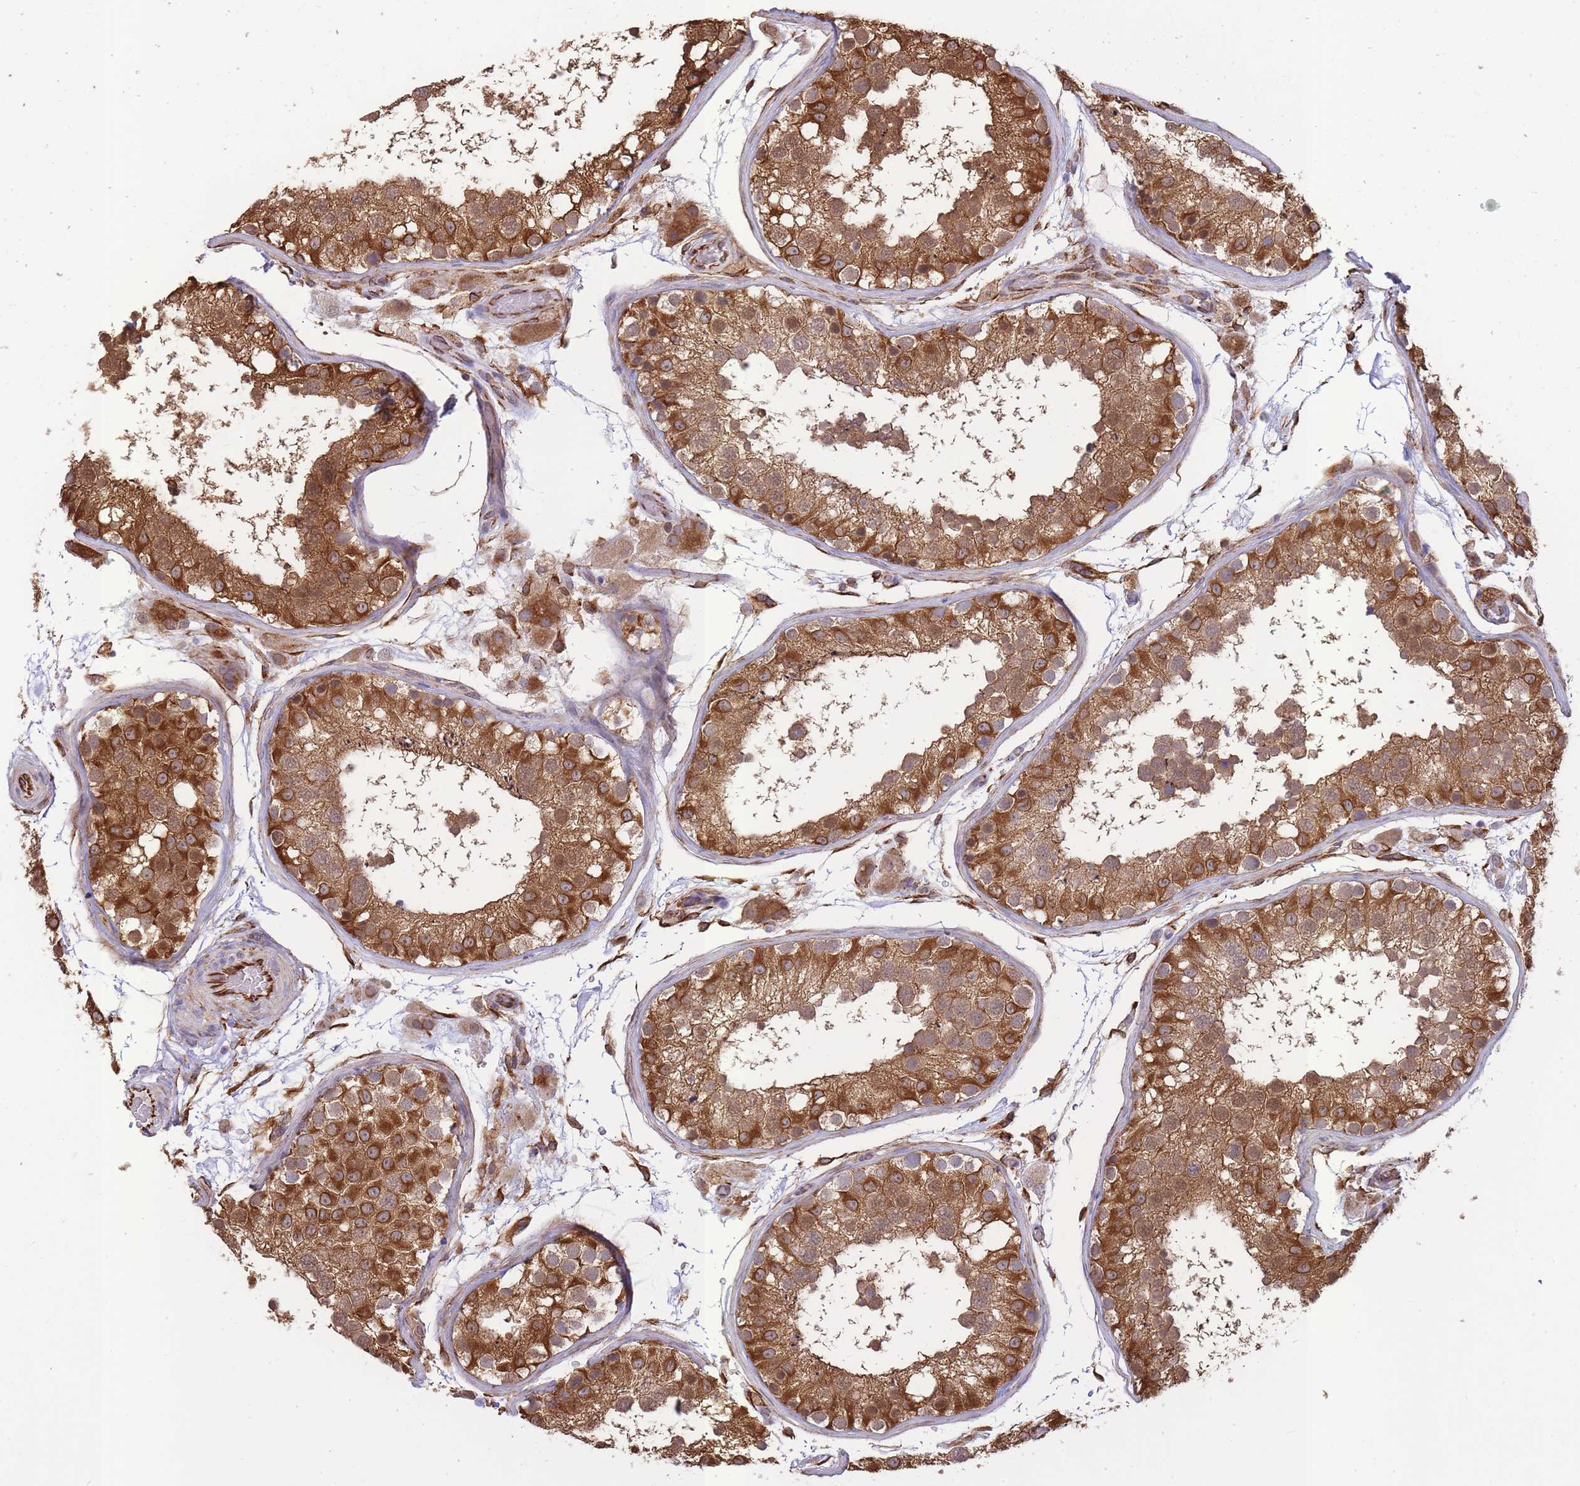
{"staining": {"intensity": "strong", "quantity": ">75%", "location": "cytoplasmic/membranous,nuclear"}, "tissue": "testis", "cell_type": "Cells in seminiferous ducts", "image_type": "normal", "snomed": [{"axis": "morphology", "description": "Normal tissue, NOS"}, {"axis": "topography", "description": "Testis"}], "caption": "Protein expression by IHC exhibits strong cytoplasmic/membranous,nuclear positivity in approximately >75% of cells in seminiferous ducts in unremarkable testis. The staining is performed using DAB brown chromogen to label protein expression. The nuclei are counter-stained blue using hematoxylin.", "gene": "ECPAS", "patient": {"sex": "male", "age": 26}}